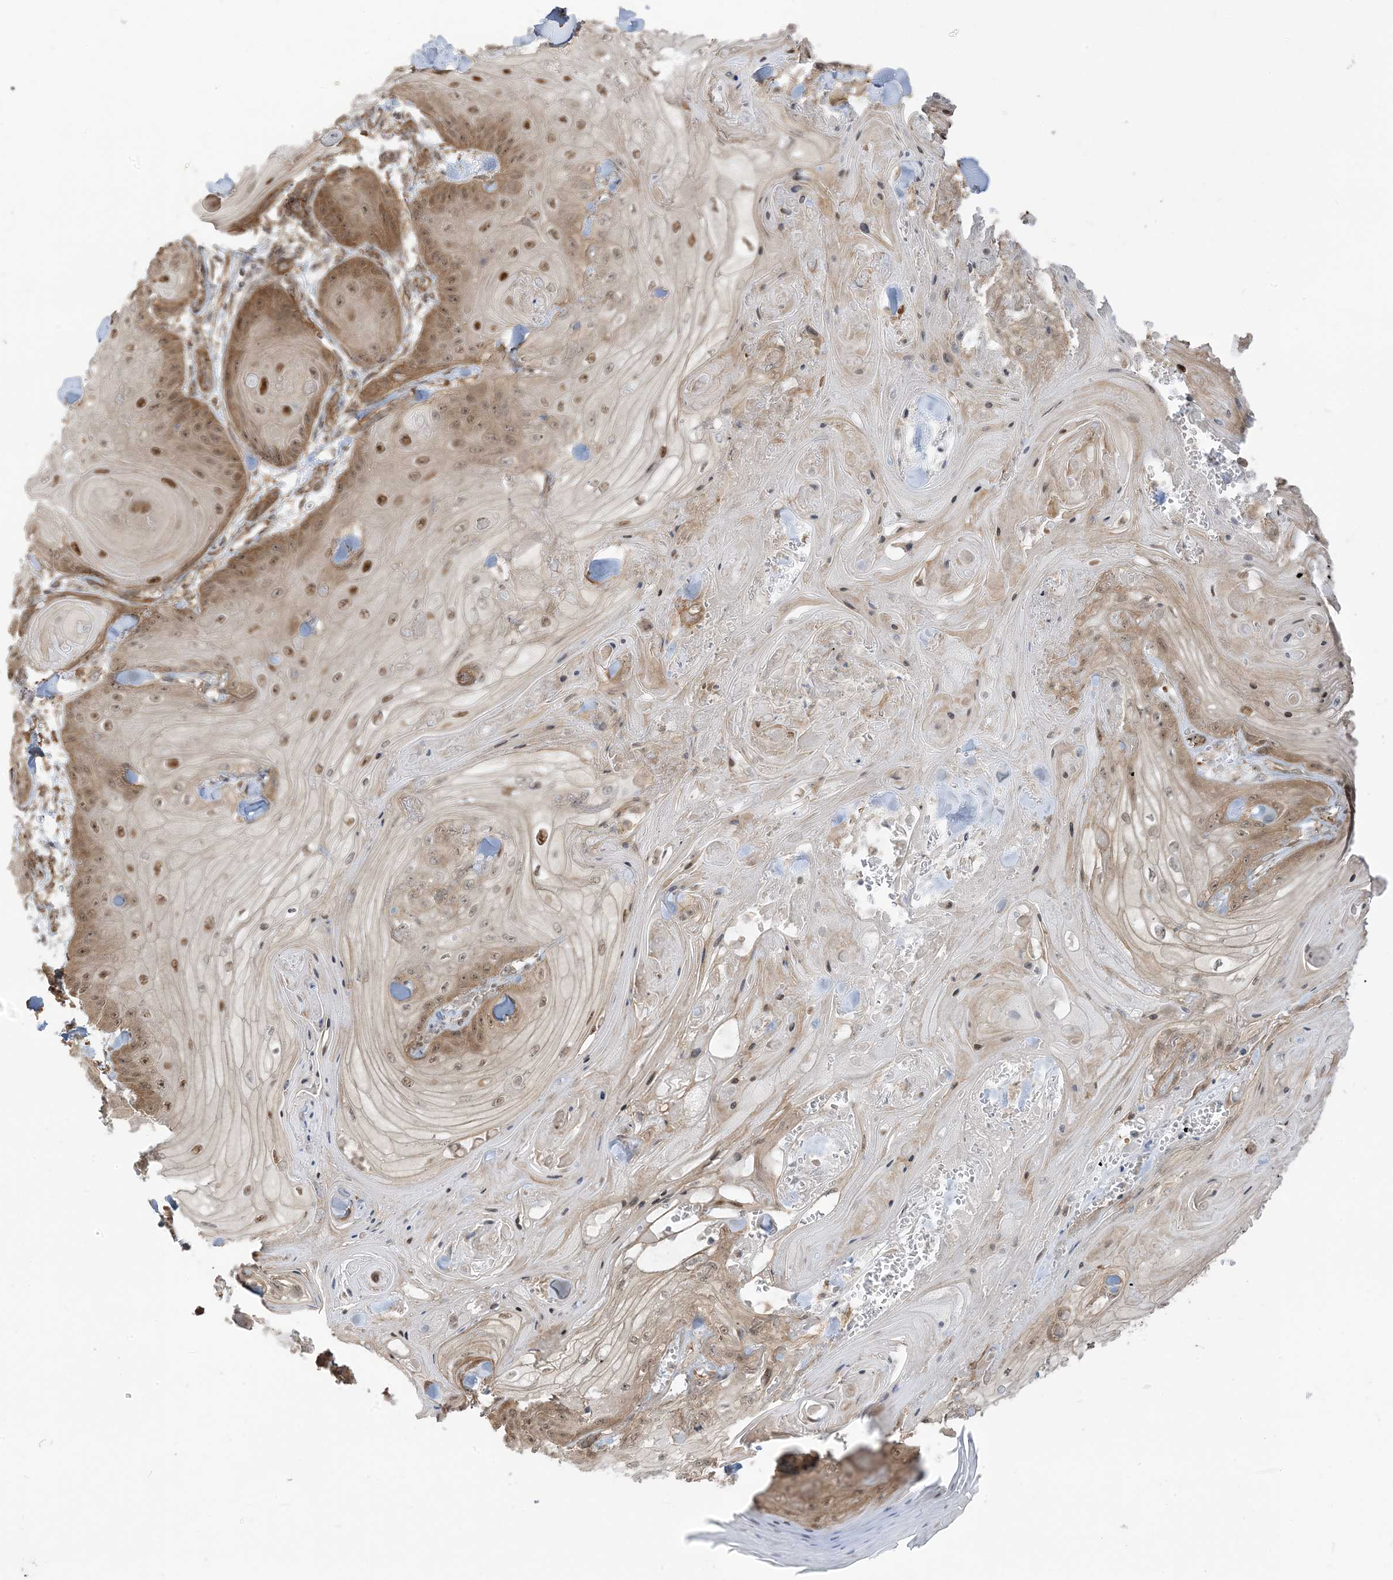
{"staining": {"intensity": "moderate", "quantity": "<25%", "location": "cytoplasmic/membranous,nuclear"}, "tissue": "skin cancer", "cell_type": "Tumor cells", "image_type": "cancer", "snomed": [{"axis": "morphology", "description": "Squamous cell carcinoma, NOS"}, {"axis": "topography", "description": "Skin"}], "caption": "The image displays staining of skin cancer, revealing moderate cytoplasmic/membranous and nuclear protein expression (brown color) within tumor cells. The protein is stained brown, and the nuclei are stained in blue (DAB (3,3'-diaminobenzidine) IHC with brightfield microscopy, high magnification).", "gene": "TBCC", "patient": {"sex": "male", "age": 74}}